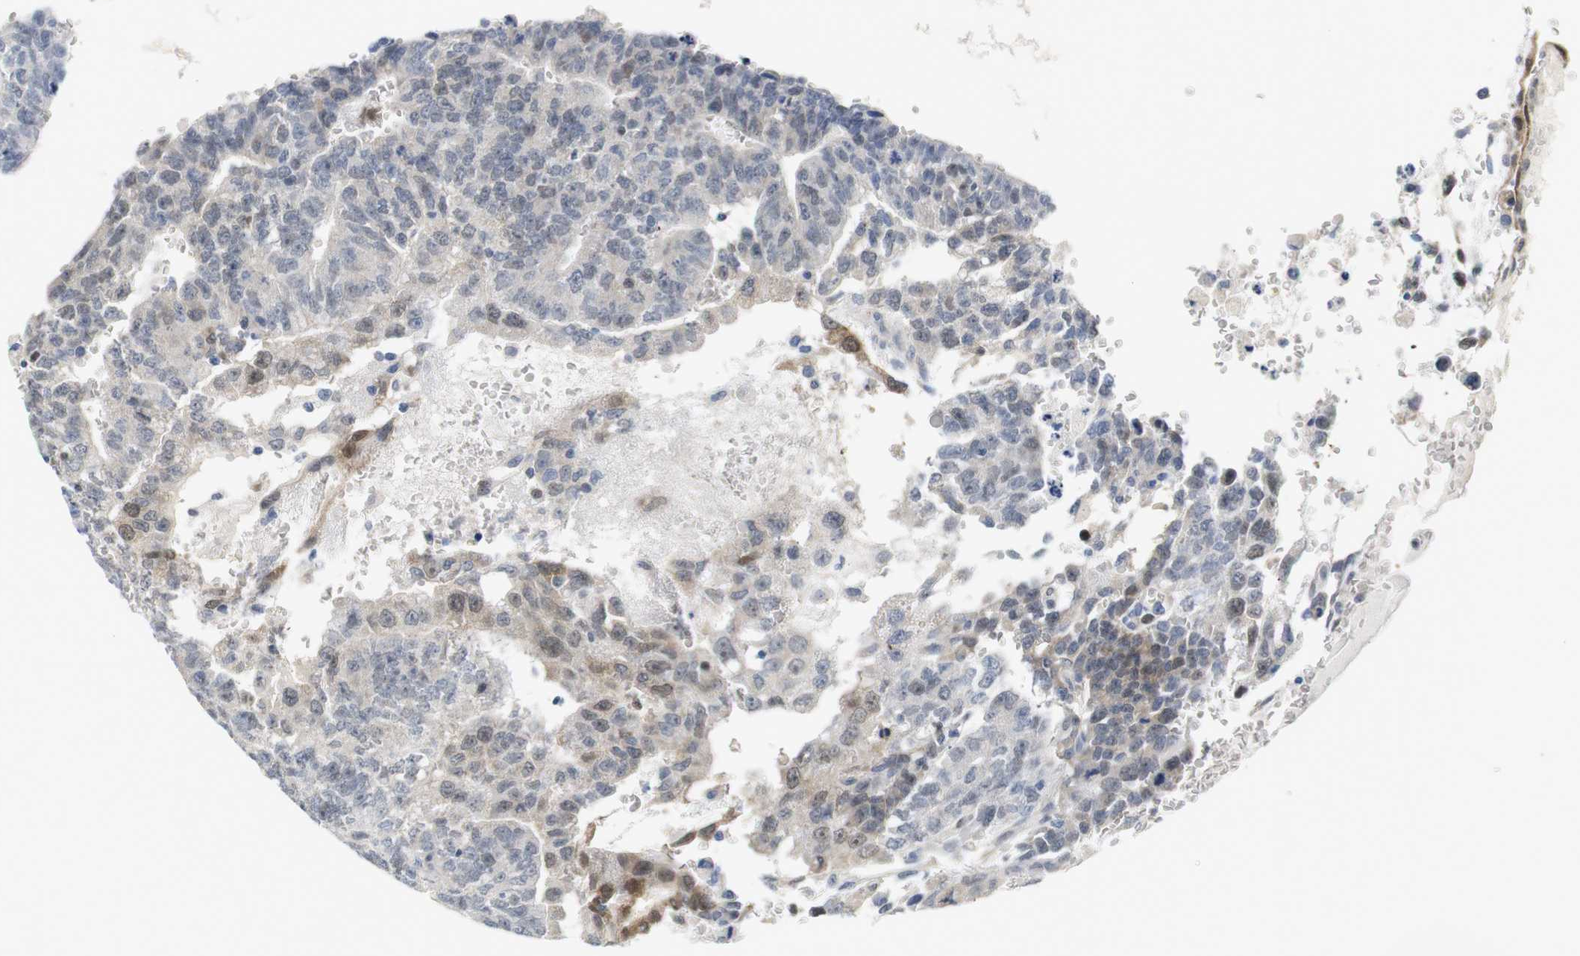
{"staining": {"intensity": "moderate", "quantity": "<25%", "location": "nuclear"}, "tissue": "testis cancer", "cell_type": "Tumor cells", "image_type": "cancer", "snomed": [{"axis": "morphology", "description": "Seminoma, NOS"}, {"axis": "morphology", "description": "Carcinoma, Embryonal, NOS"}, {"axis": "topography", "description": "Testis"}], "caption": "Seminoma (testis) stained with DAB (3,3'-diaminobenzidine) immunohistochemistry (IHC) reveals low levels of moderate nuclear staining in about <25% of tumor cells.", "gene": "CDK2", "patient": {"sex": "male", "age": 52}}